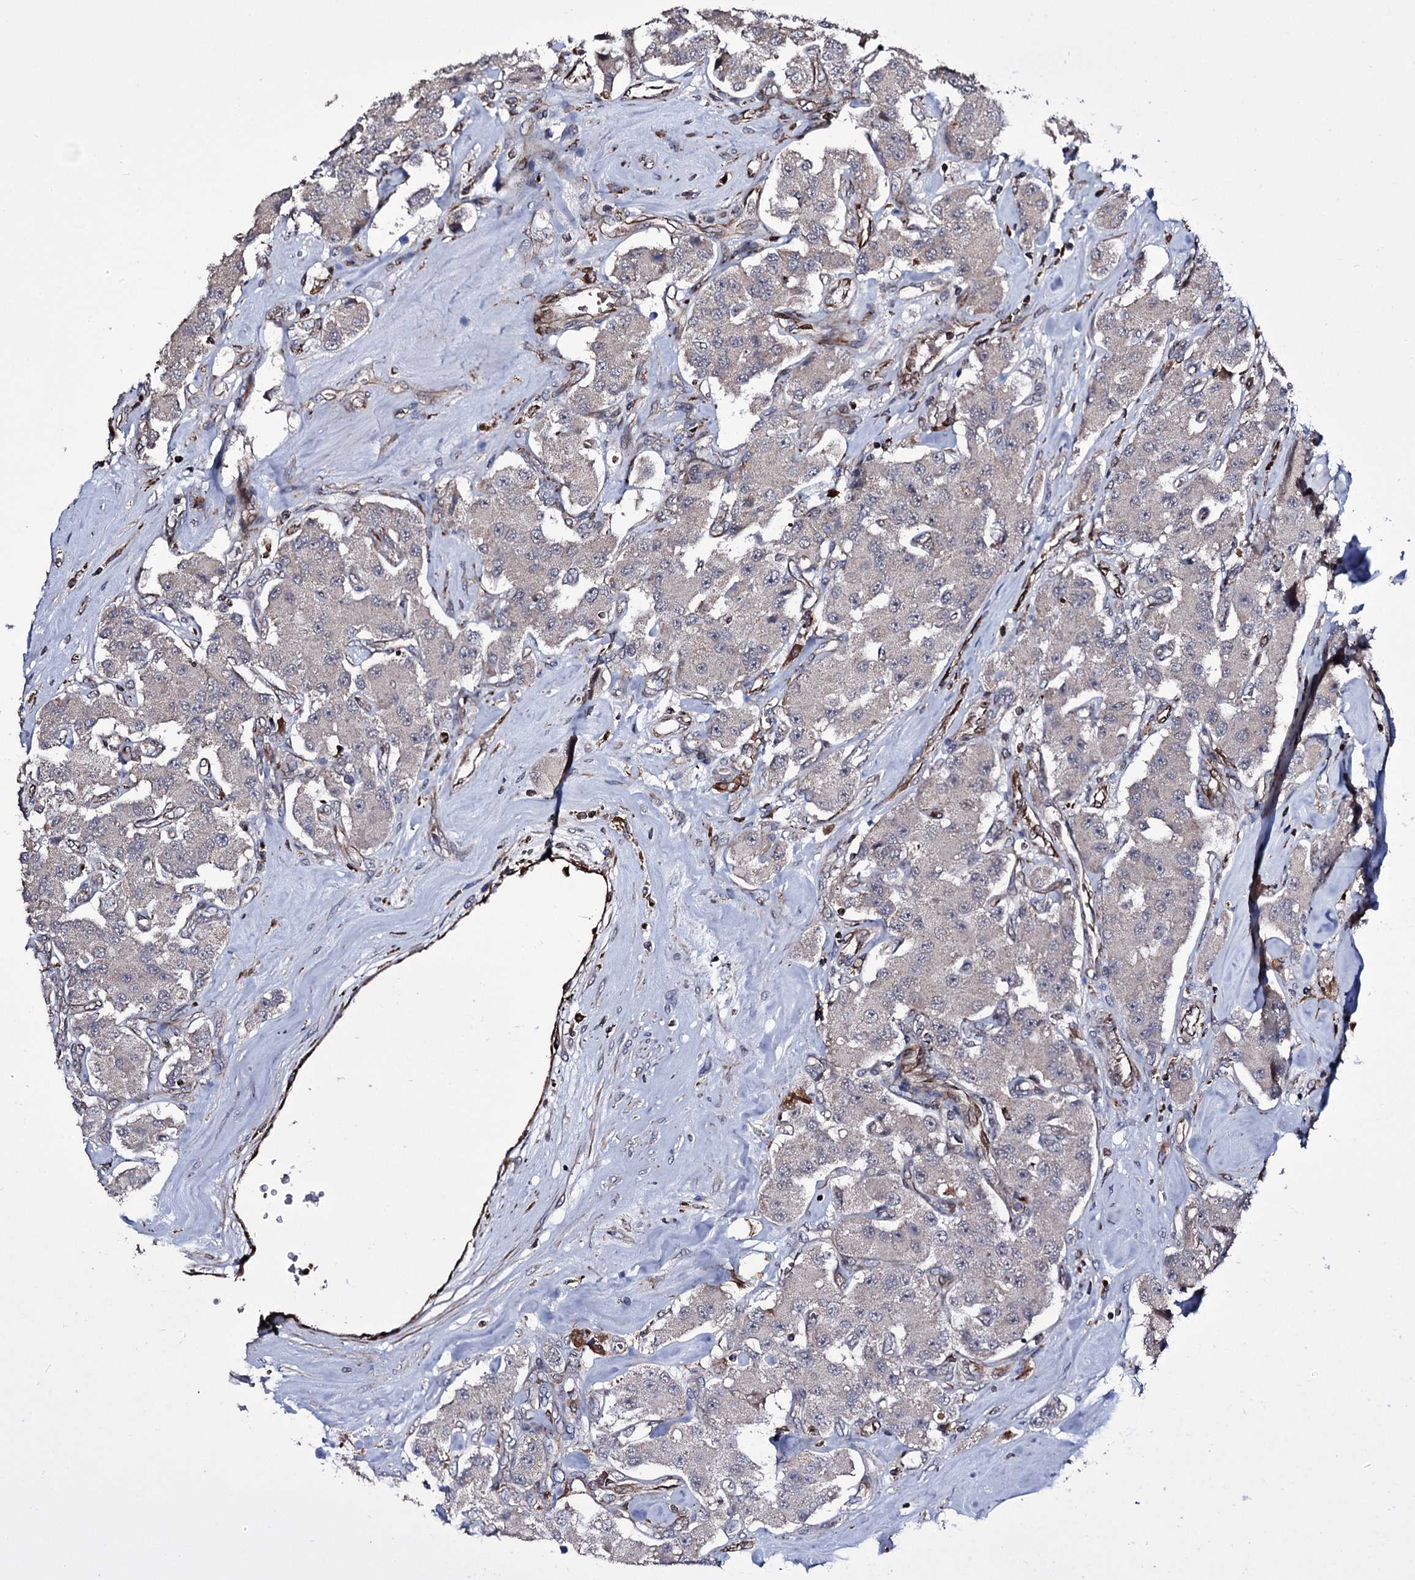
{"staining": {"intensity": "negative", "quantity": "none", "location": "none"}, "tissue": "carcinoid", "cell_type": "Tumor cells", "image_type": "cancer", "snomed": [{"axis": "morphology", "description": "Carcinoid, malignant, NOS"}, {"axis": "topography", "description": "Pancreas"}], "caption": "Tumor cells are negative for brown protein staining in carcinoid.", "gene": "VAMP8", "patient": {"sex": "male", "age": 41}}